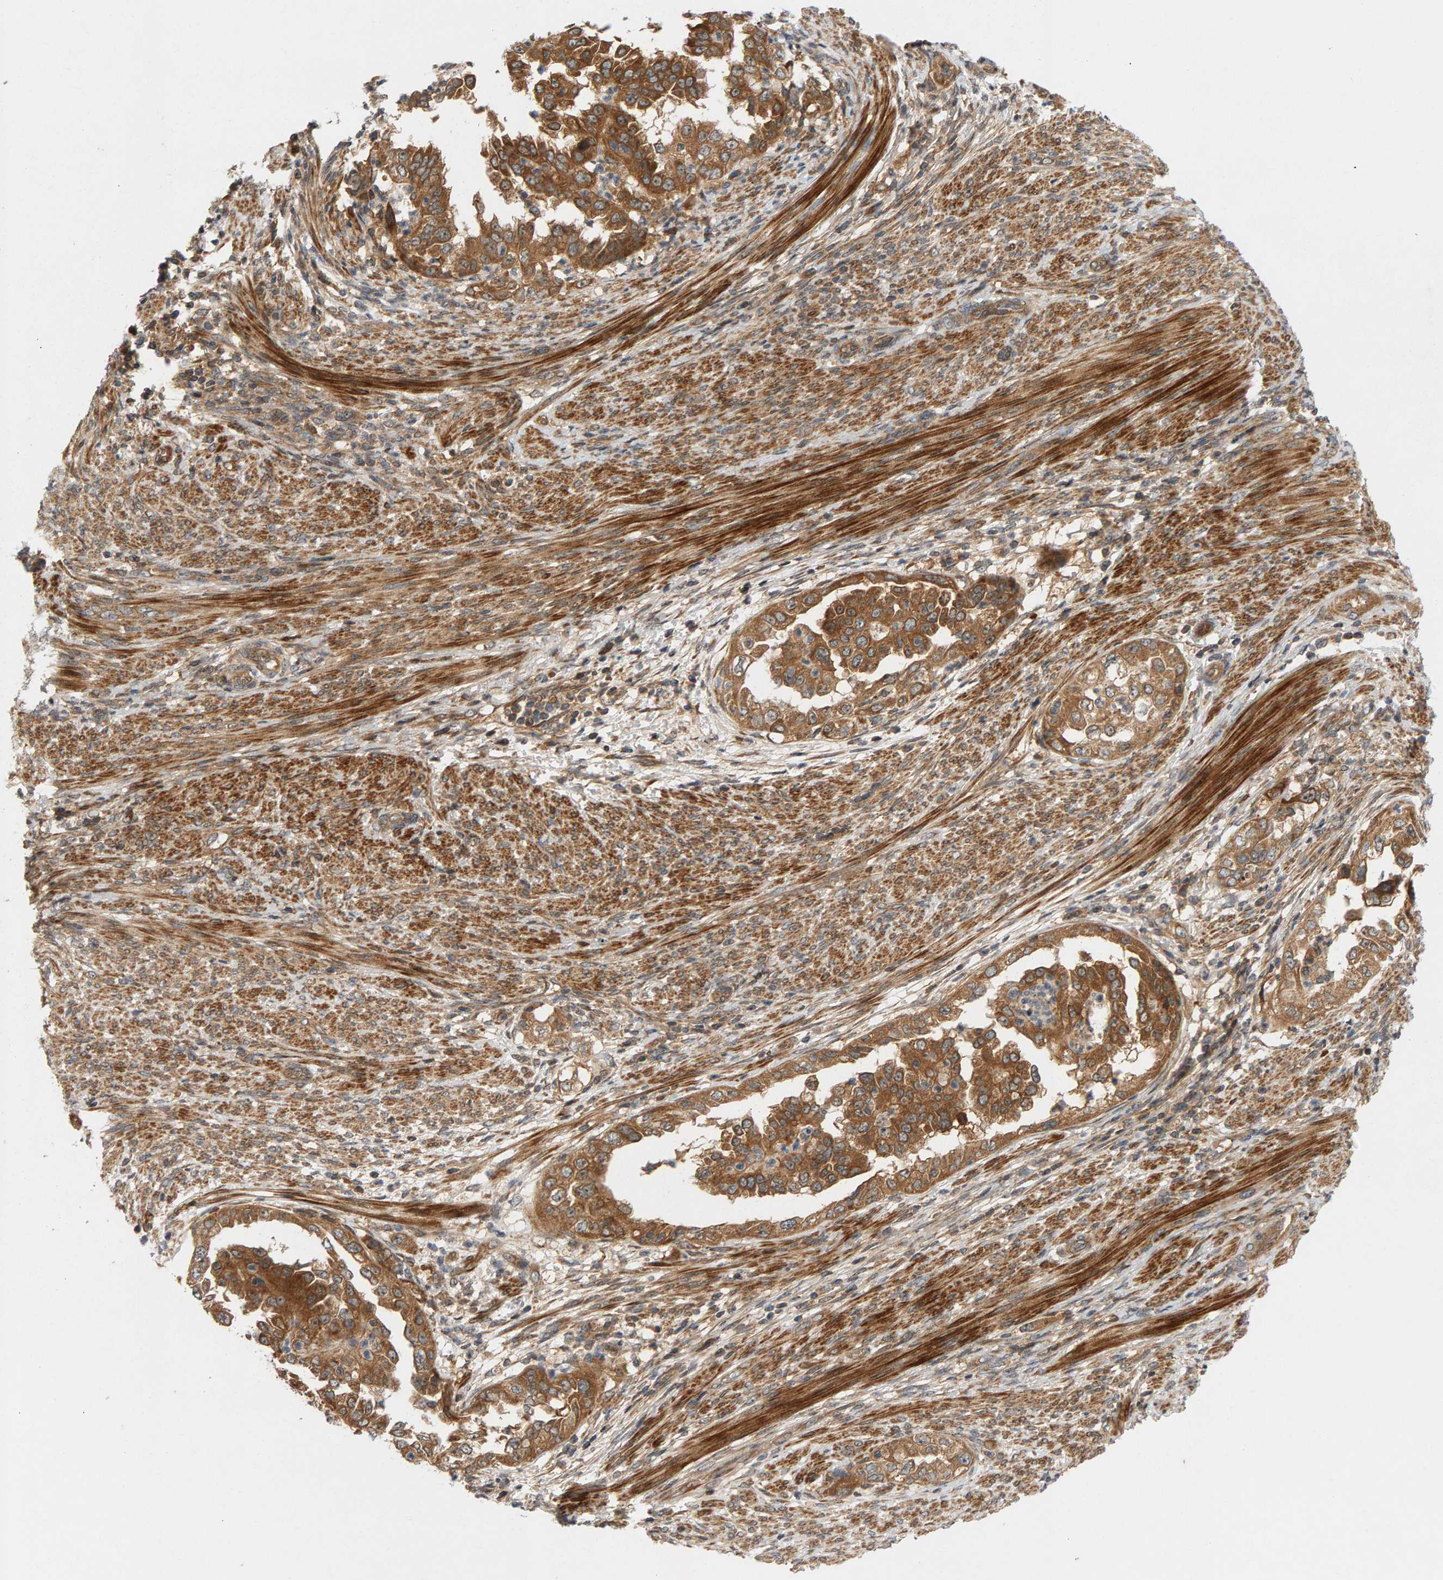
{"staining": {"intensity": "strong", "quantity": ">75%", "location": "cytoplasmic/membranous"}, "tissue": "endometrial cancer", "cell_type": "Tumor cells", "image_type": "cancer", "snomed": [{"axis": "morphology", "description": "Adenocarcinoma, NOS"}, {"axis": "topography", "description": "Endometrium"}], "caption": "A photomicrograph showing strong cytoplasmic/membranous staining in about >75% of tumor cells in endometrial cancer (adenocarcinoma), as visualized by brown immunohistochemical staining.", "gene": "BAHCC1", "patient": {"sex": "female", "age": 85}}